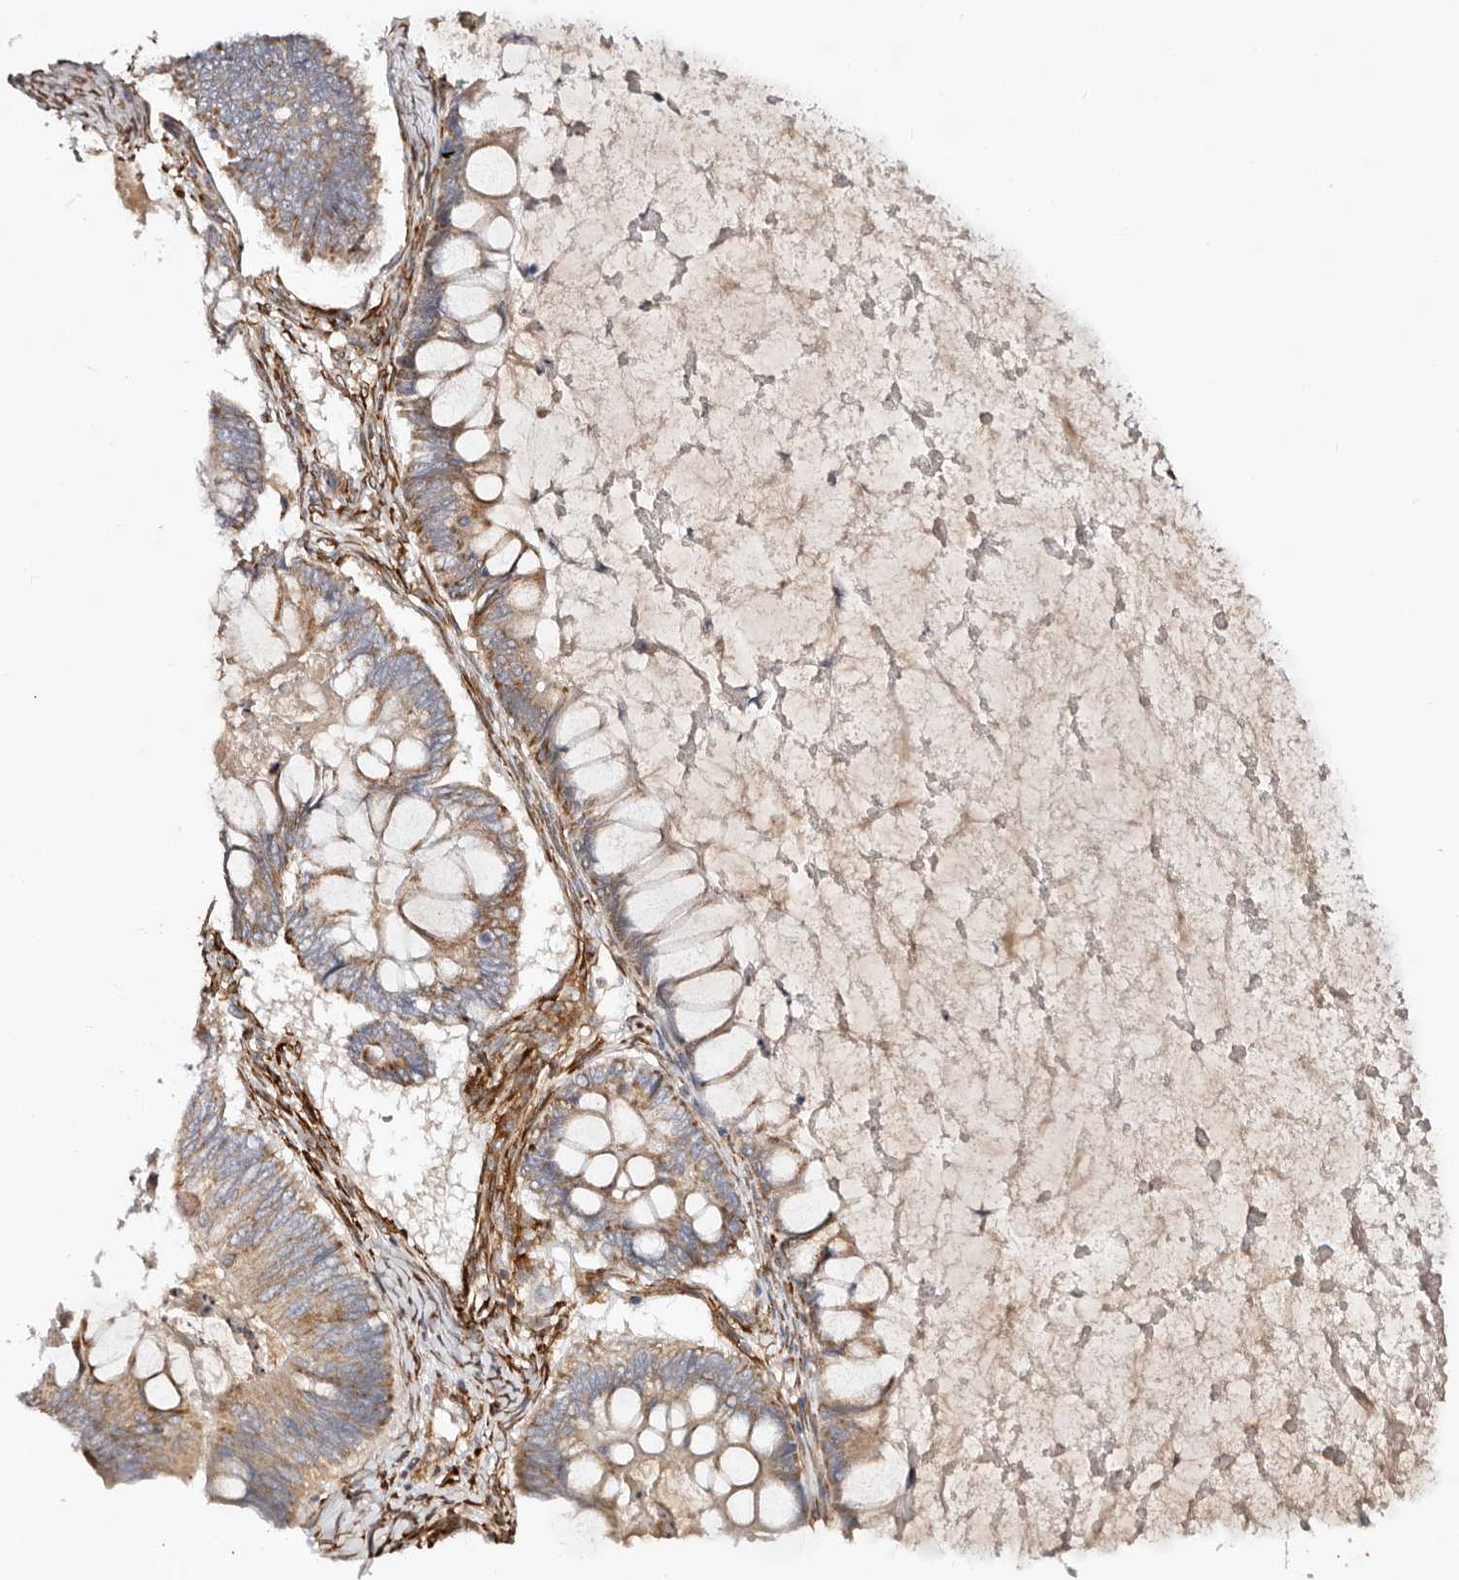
{"staining": {"intensity": "moderate", "quantity": "25%-75%", "location": "cytoplasmic/membranous"}, "tissue": "ovarian cancer", "cell_type": "Tumor cells", "image_type": "cancer", "snomed": [{"axis": "morphology", "description": "Cystadenocarcinoma, mucinous, NOS"}, {"axis": "topography", "description": "Ovary"}], "caption": "A micrograph of human mucinous cystadenocarcinoma (ovarian) stained for a protein shows moderate cytoplasmic/membranous brown staining in tumor cells. Using DAB (3,3'-diaminobenzidine) (brown) and hematoxylin (blue) stains, captured at high magnification using brightfield microscopy.", "gene": "SERPINH1", "patient": {"sex": "female", "age": 61}}